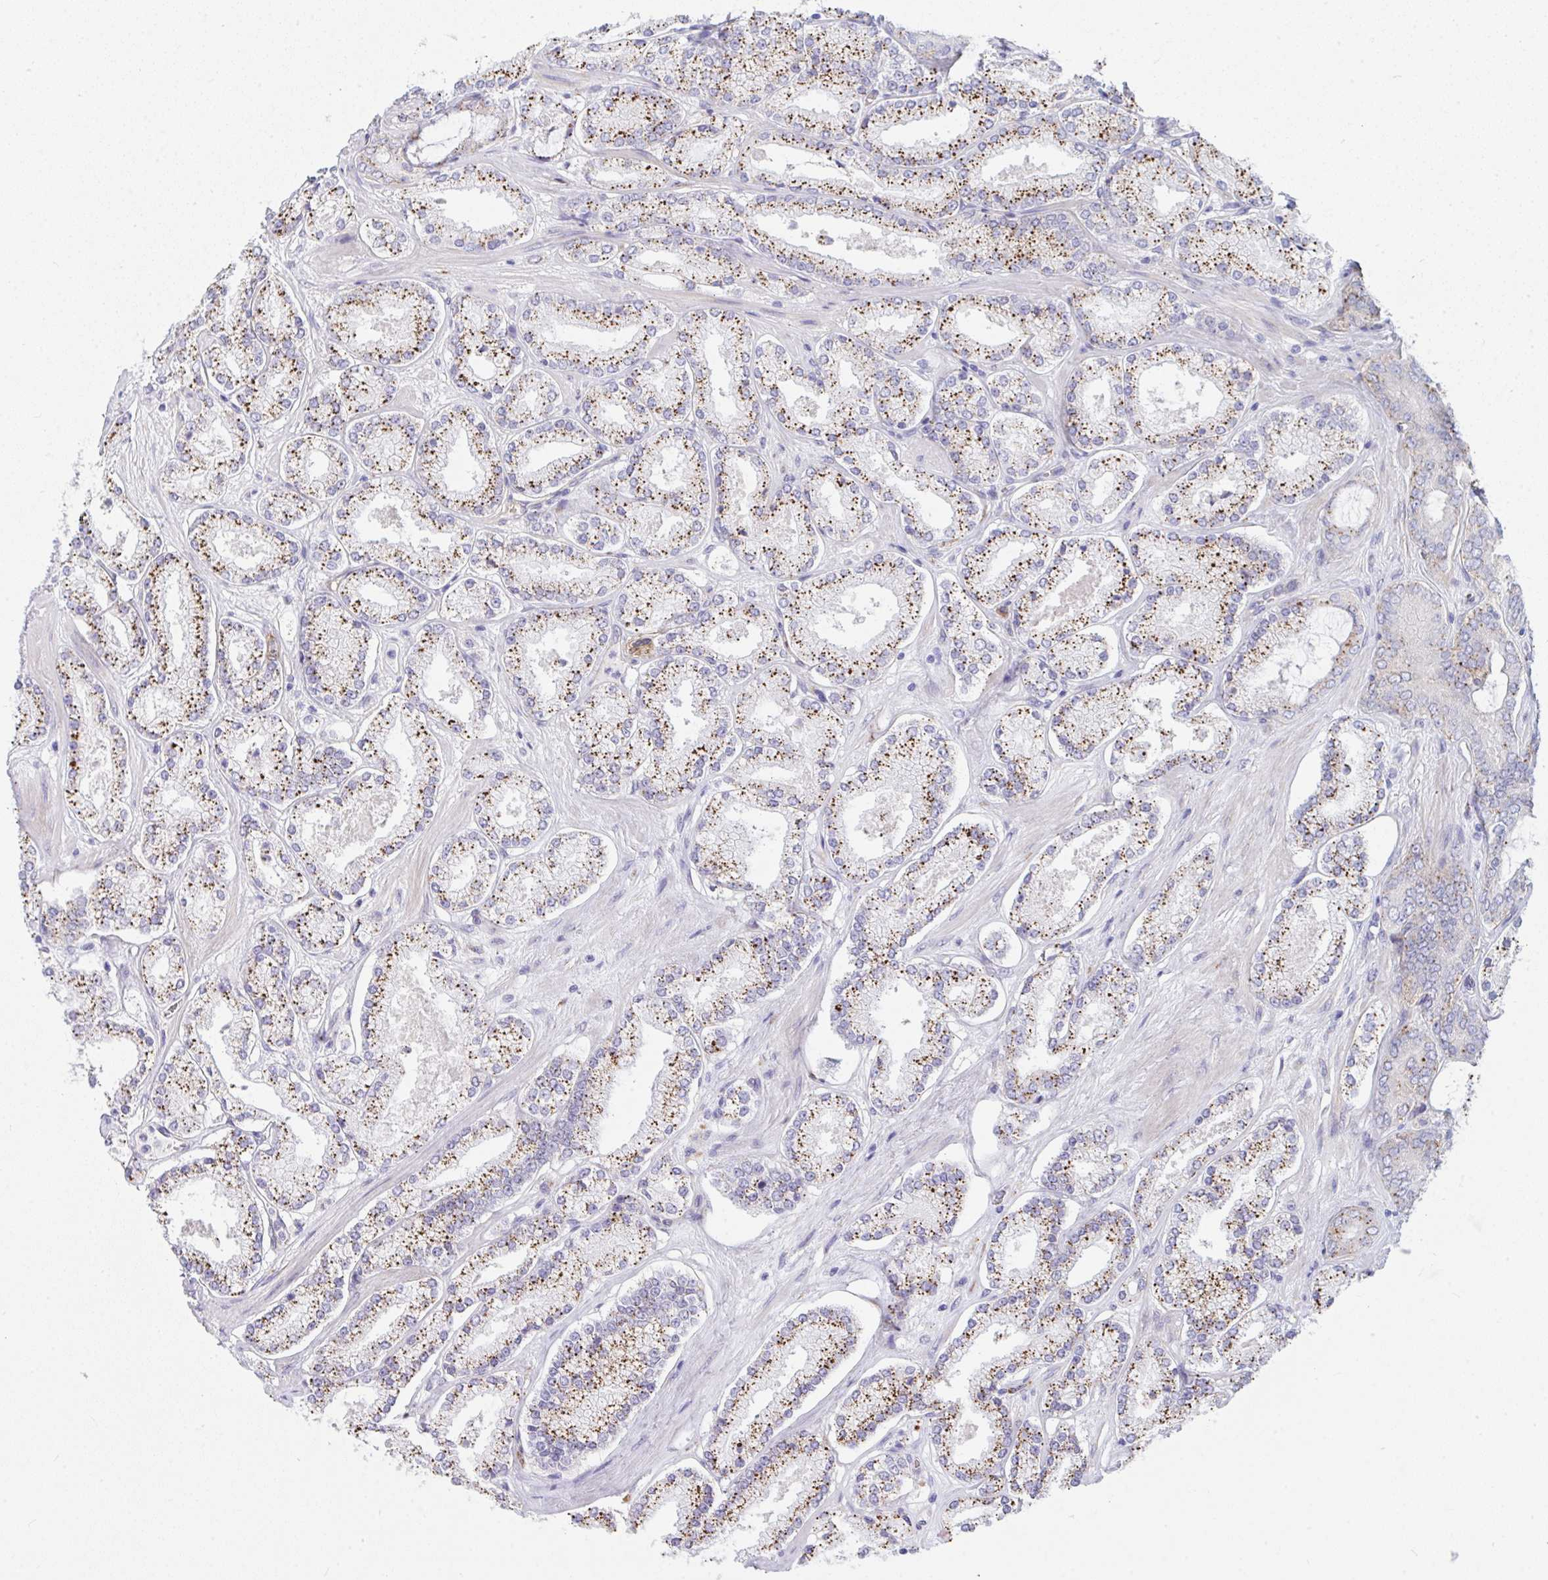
{"staining": {"intensity": "strong", "quantity": ">75%", "location": "cytoplasmic/membranous"}, "tissue": "prostate cancer", "cell_type": "Tumor cells", "image_type": "cancer", "snomed": [{"axis": "morphology", "description": "Adenocarcinoma, High grade"}, {"axis": "topography", "description": "Prostate"}], "caption": "Human prostate cancer stained with a protein marker exhibits strong staining in tumor cells.", "gene": "GAB1", "patient": {"sex": "male", "age": 63}}